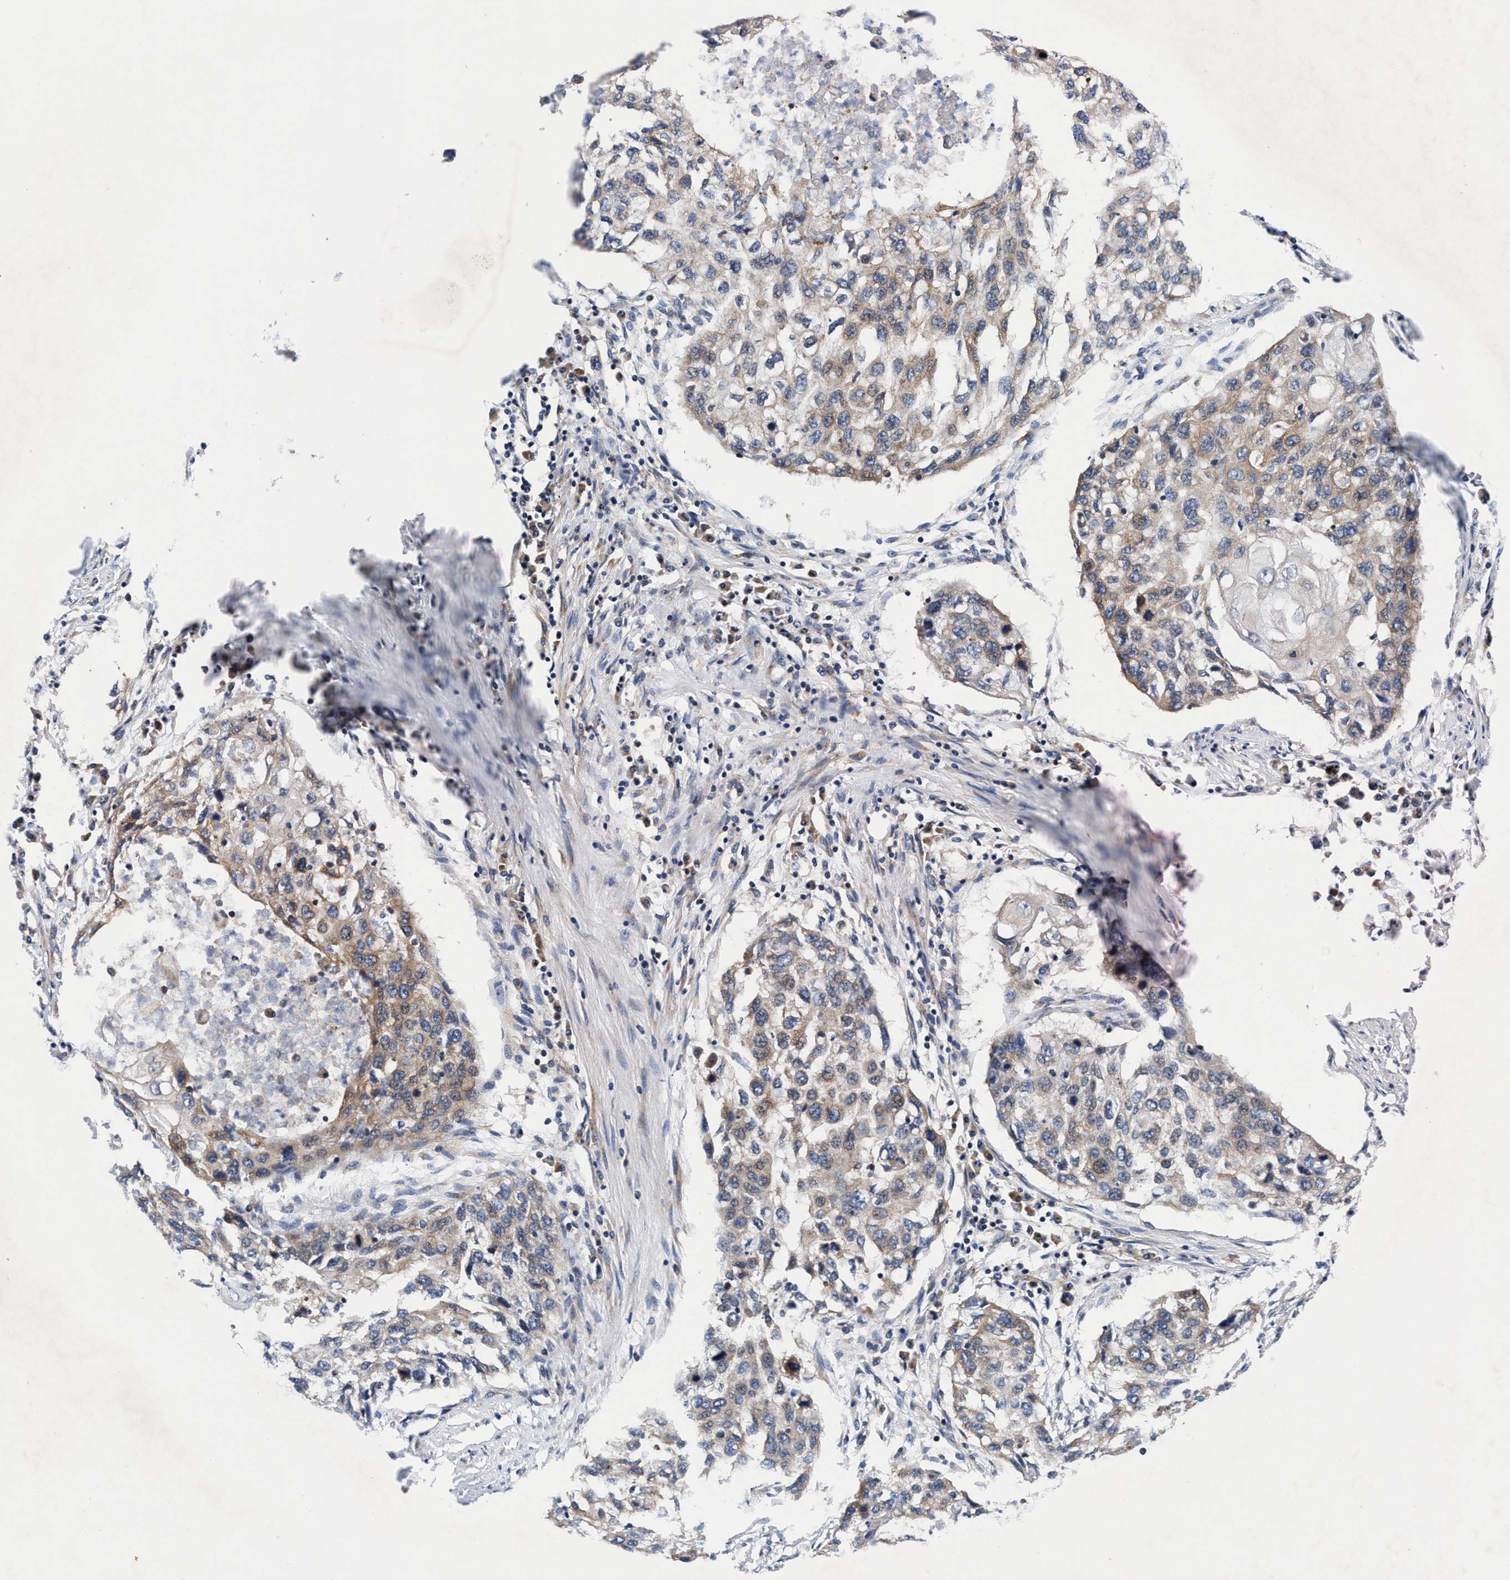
{"staining": {"intensity": "moderate", "quantity": "<25%", "location": "cytoplasmic/membranous"}, "tissue": "lung cancer", "cell_type": "Tumor cells", "image_type": "cancer", "snomed": [{"axis": "morphology", "description": "Squamous cell carcinoma, NOS"}, {"axis": "topography", "description": "Lung"}], "caption": "Tumor cells show low levels of moderate cytoplasmic/membranous expression in approximately <25% of cells in human lung squamous cell carcinoma.", "gene": "MCM3AP", "patient": {"sex": "female", "age": 63}}